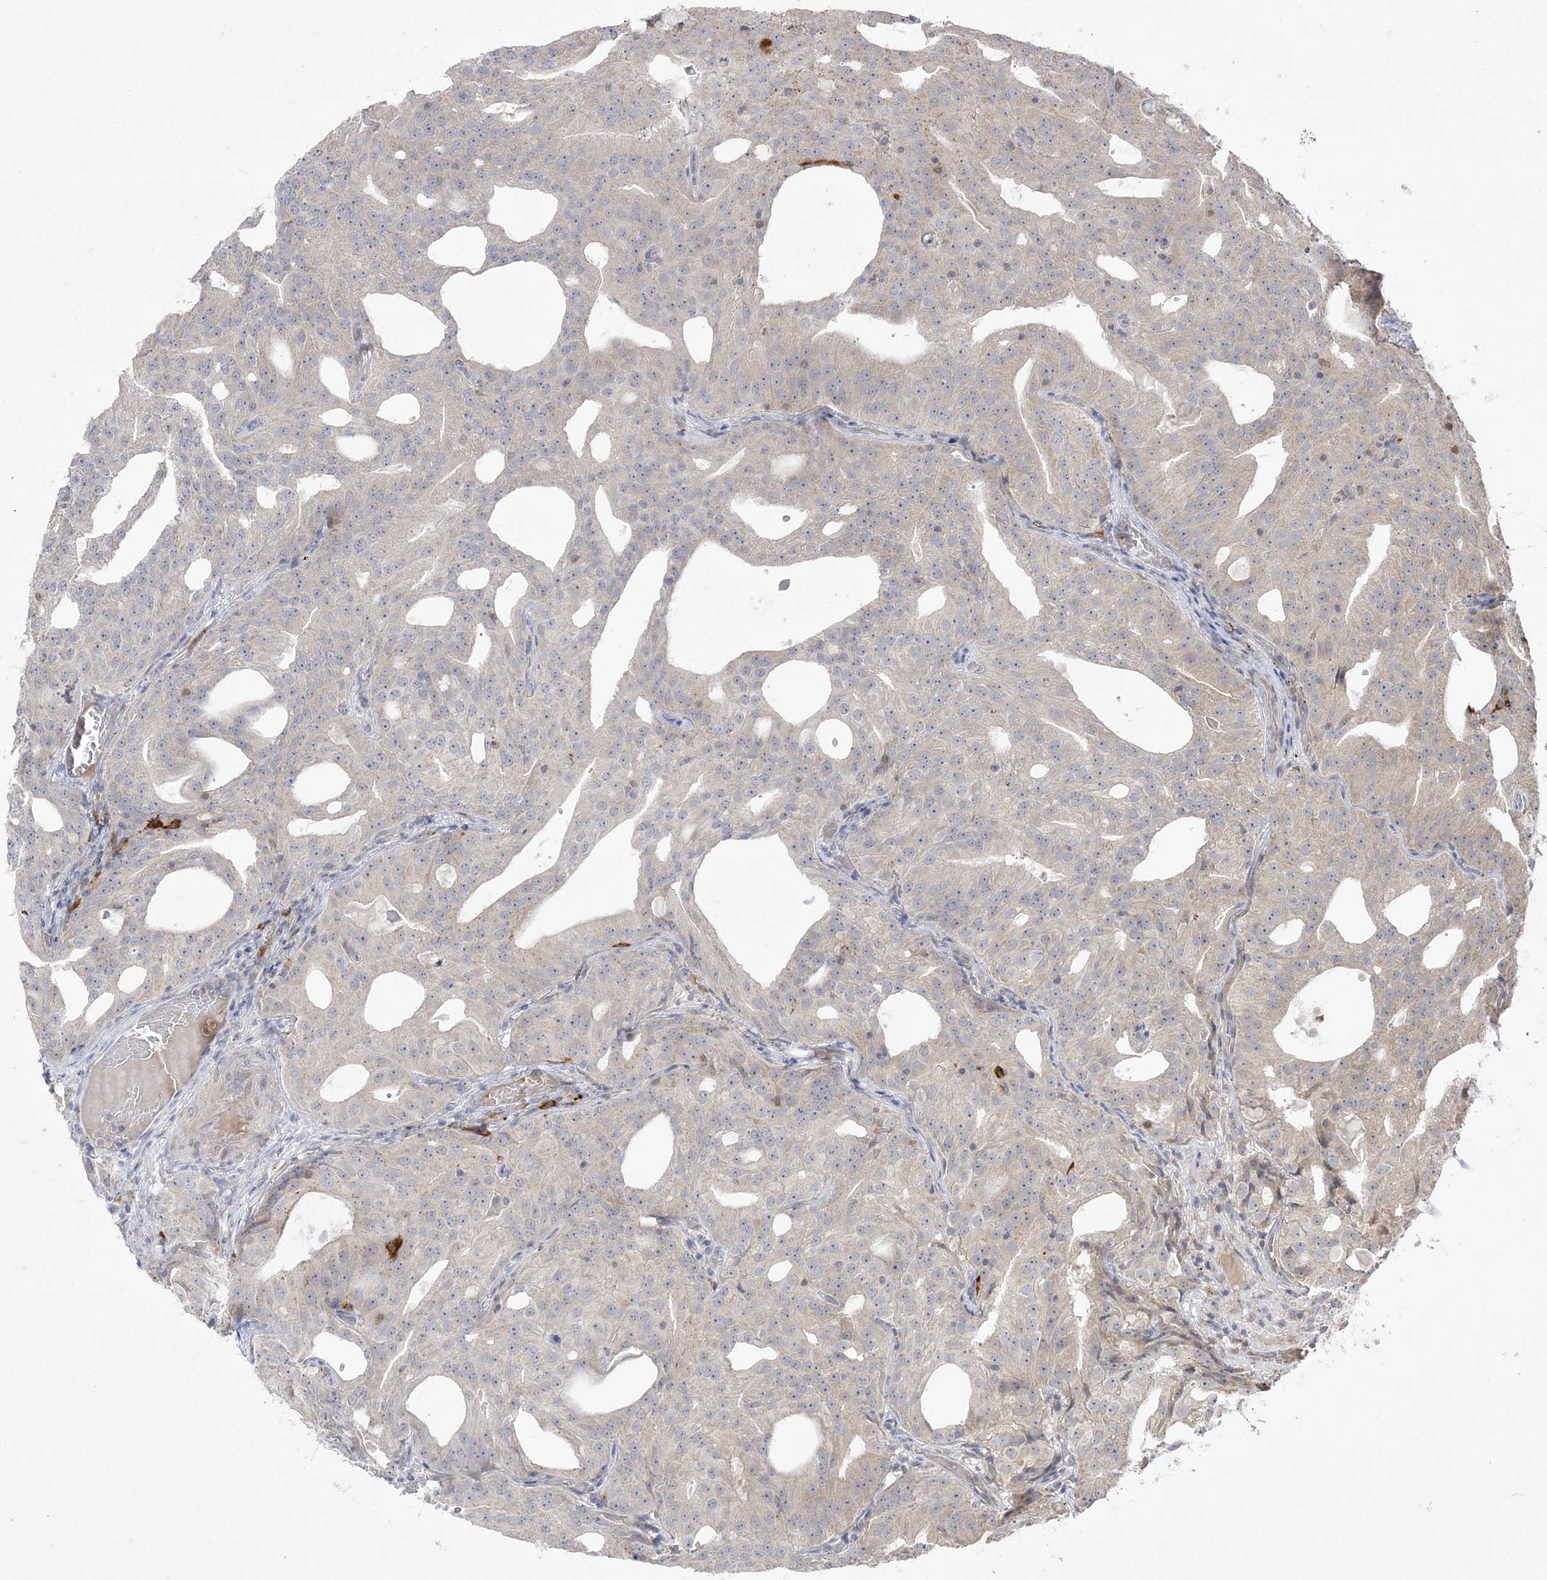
{"staining": {"intensity": "negative", "quantity": "none", "location": "none"}, "tissue": "prostate cancer", "cell_type": "Tumor cells", "image_type": "cancer", "snomed": [{"axis": "morphology", "description": "Adenocarcinoma, Low grade"}, {"axis": "topography", "description": "Prostate"}], "caption": "DAB (3,3'-diaminobenzidine) immunohistochemical staining of adenocarcinoma (low-grade) (prostate) demonstrates no significant positivity in tumor cells.", "gene": "CLNK", "patient": {"sex": "male", "age": 88}}